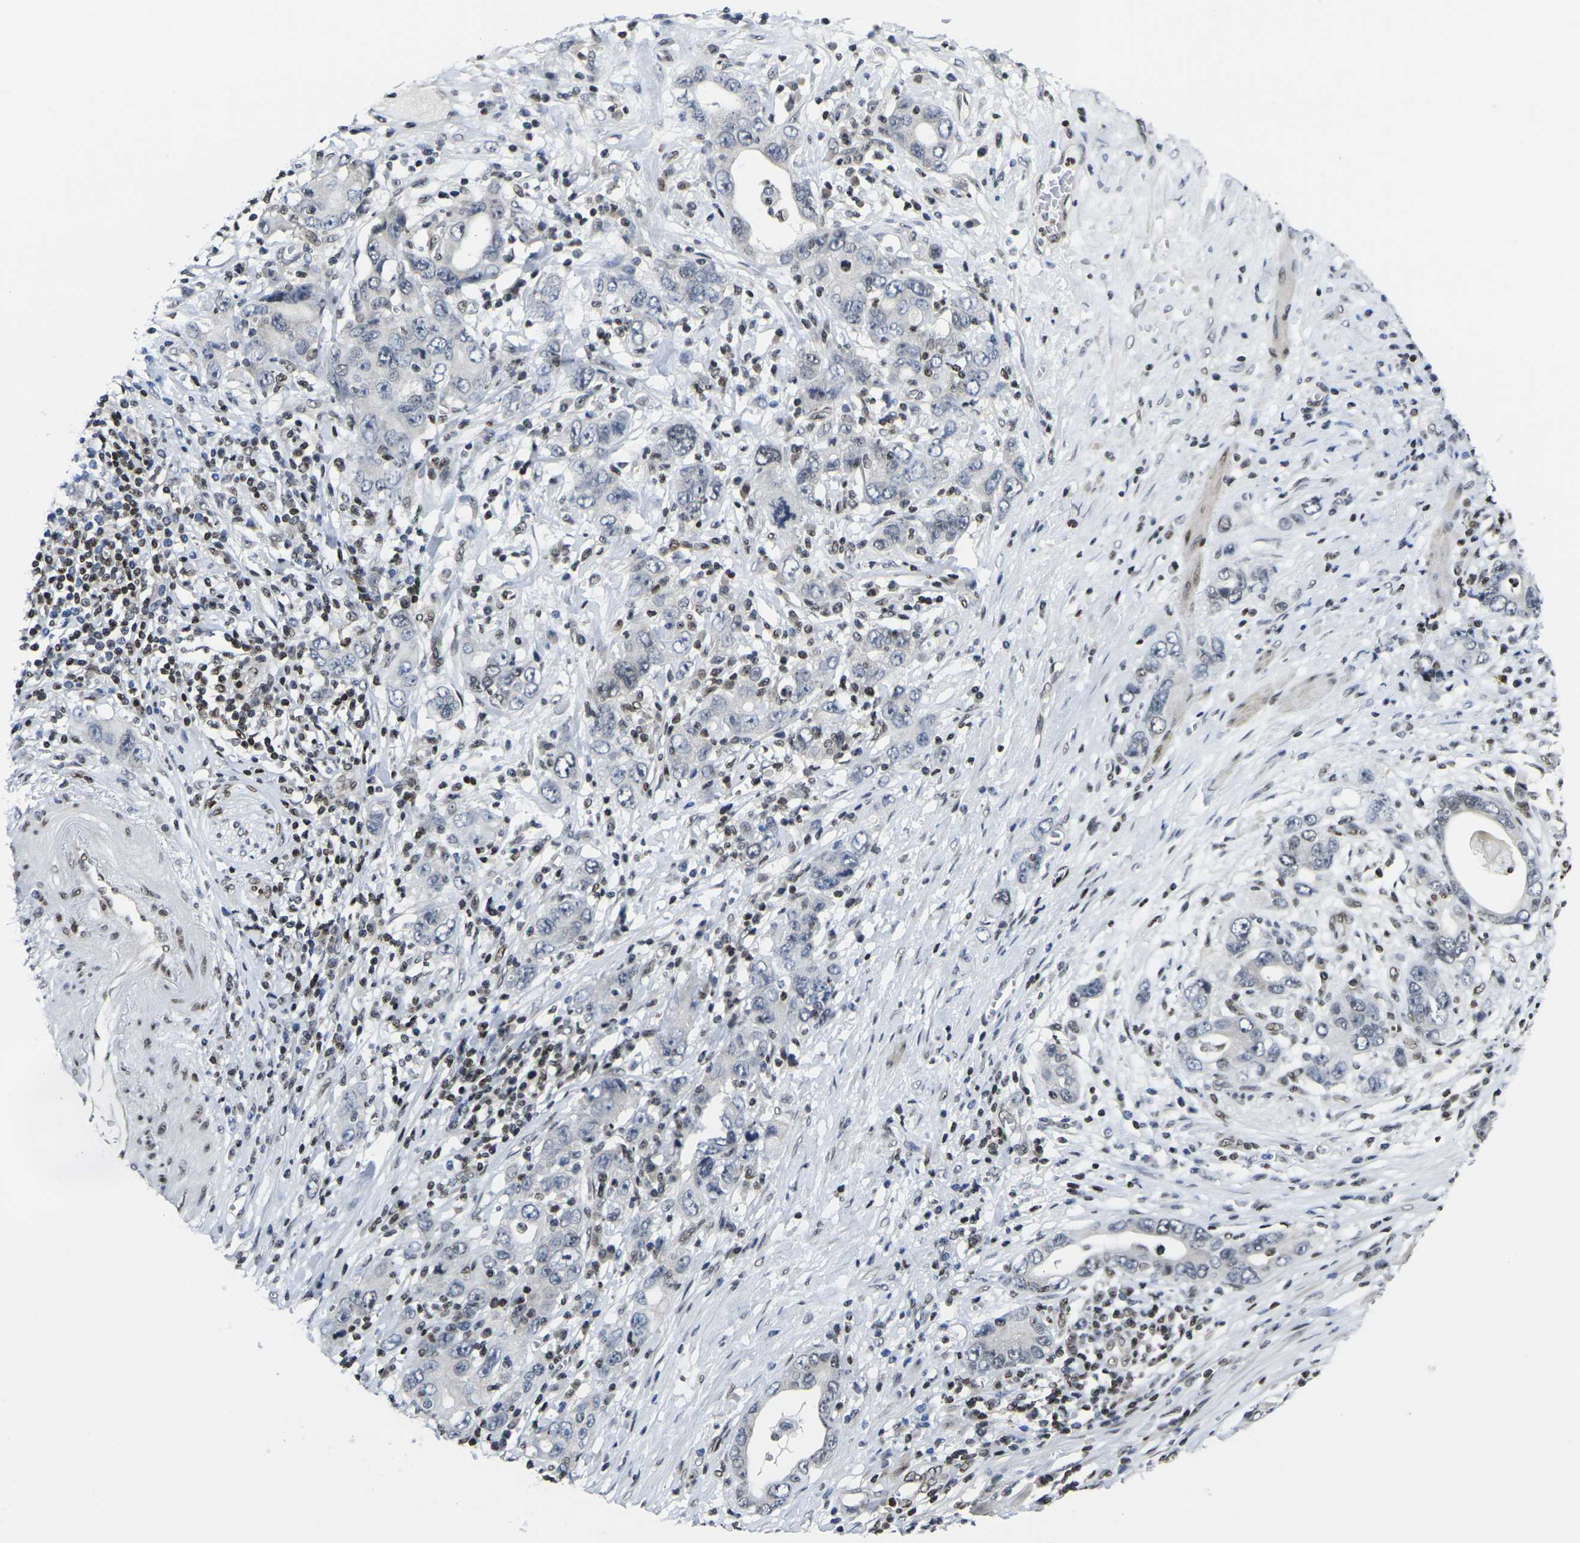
{"staining": {"intensity": "negative", "quantity": "none", "location": "none"}, "tissue": "stomach cancer", "cell_type": "Tumor cells", "image_type": "cancer", "snomed": [{"axis": "morphology", "description": "Adenocarcinoma, NOS"}, {"axis": "topography", "description": "Stomach, lower"}], "caption": "A micrograph of human stomach cancer (adenocarcinoma) is negative for staining in tumor cells. Nuclei are stained in blue.", "gene": "H1-10", "patient": {"sex": "female", "age": 93}}